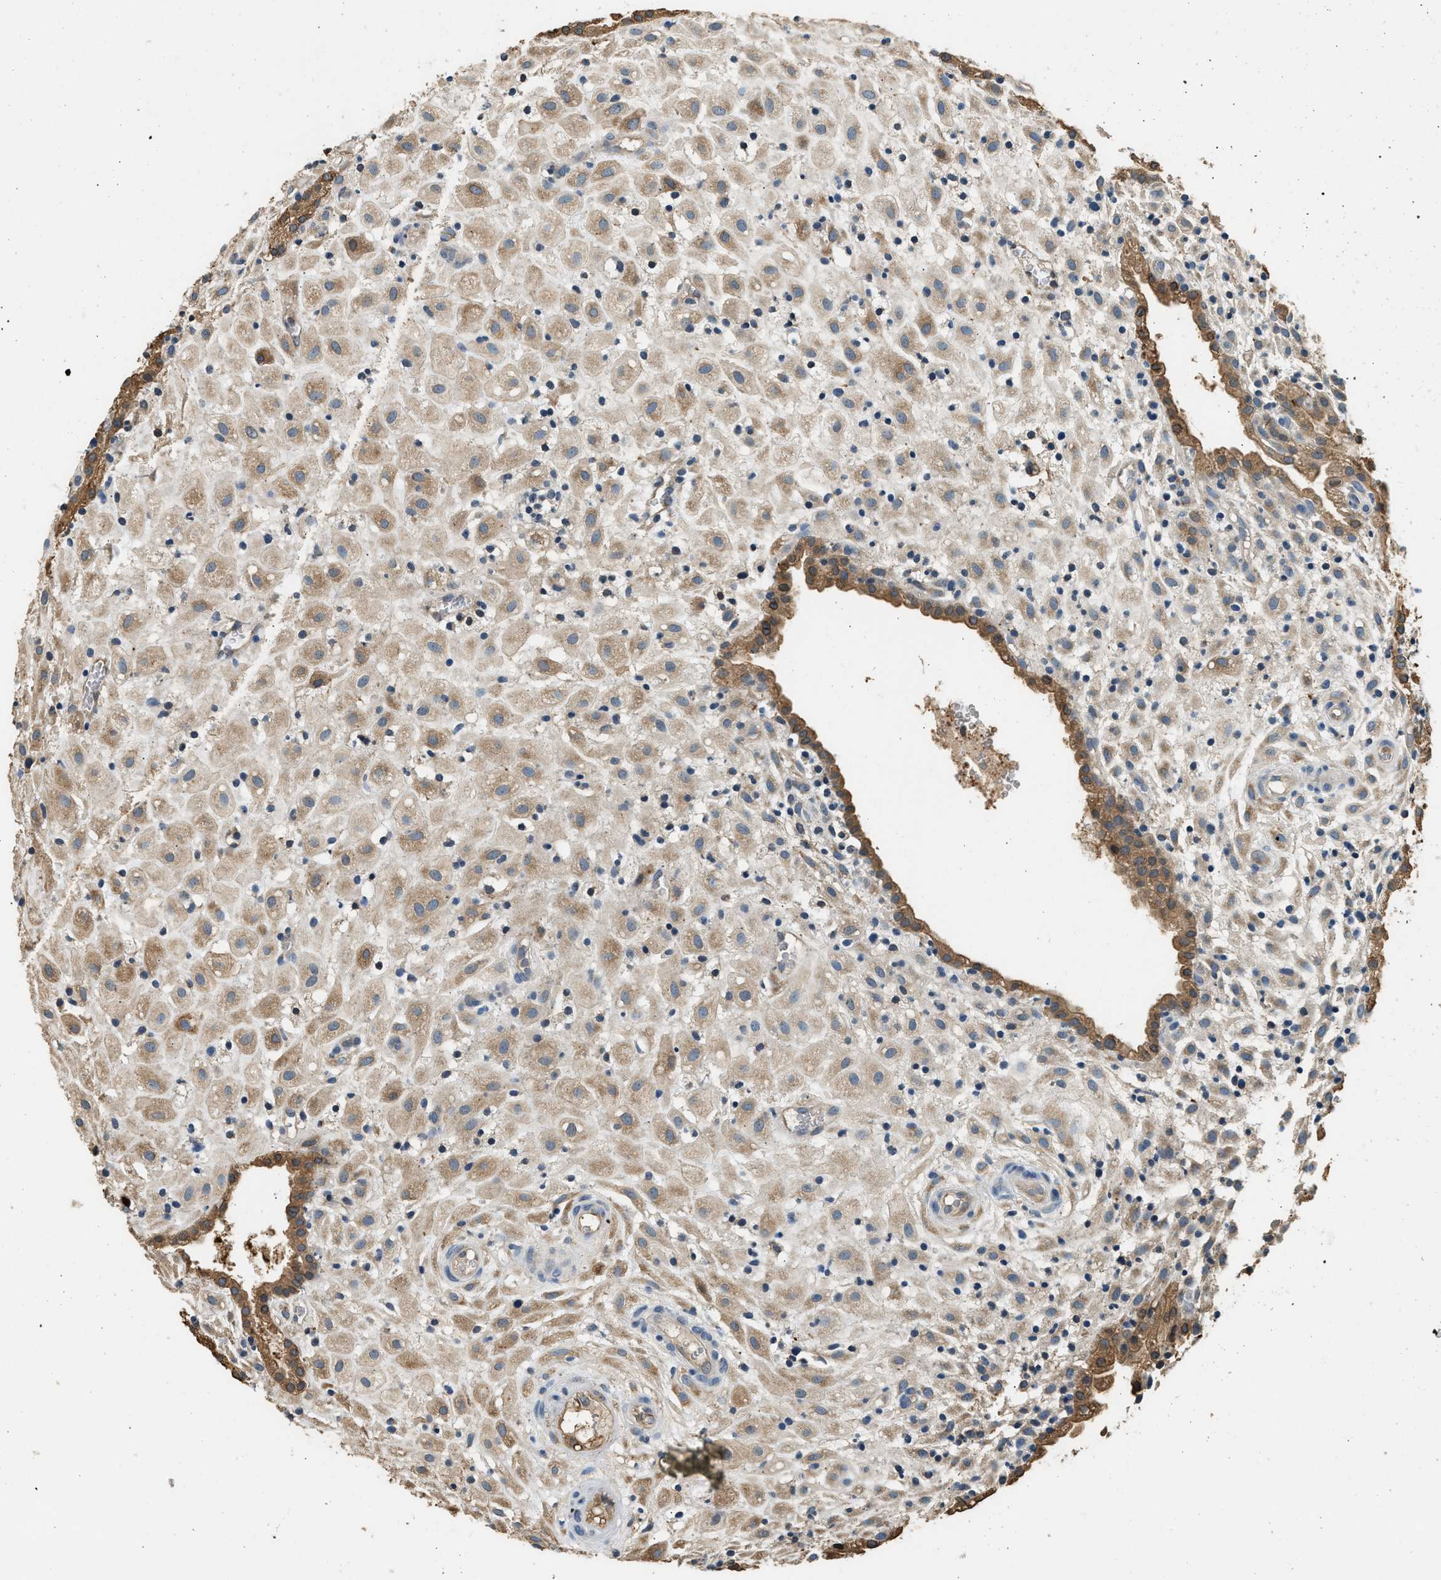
{"staining": {"intensity": "moderate", "quantity": ">75%", "location": "cytoplasmic/membranous"}, "tissue": "placenta", "cell_type": "Decidual cells", "image_type": "normal", "snomed": [{"axis": "morphology", "description": "Normal tissue, NOS"}, {"axis": "topography", "description": "Placenta"}], "caption": "IHC micrograph of normal placenta stained for a protein (brown), which displays medium levels of moderate cytoplasmic/membranous positivity in about >75% of decidual cells.", "gene": "ANXA3", "patient": {"sex": "female", "age": 18}}